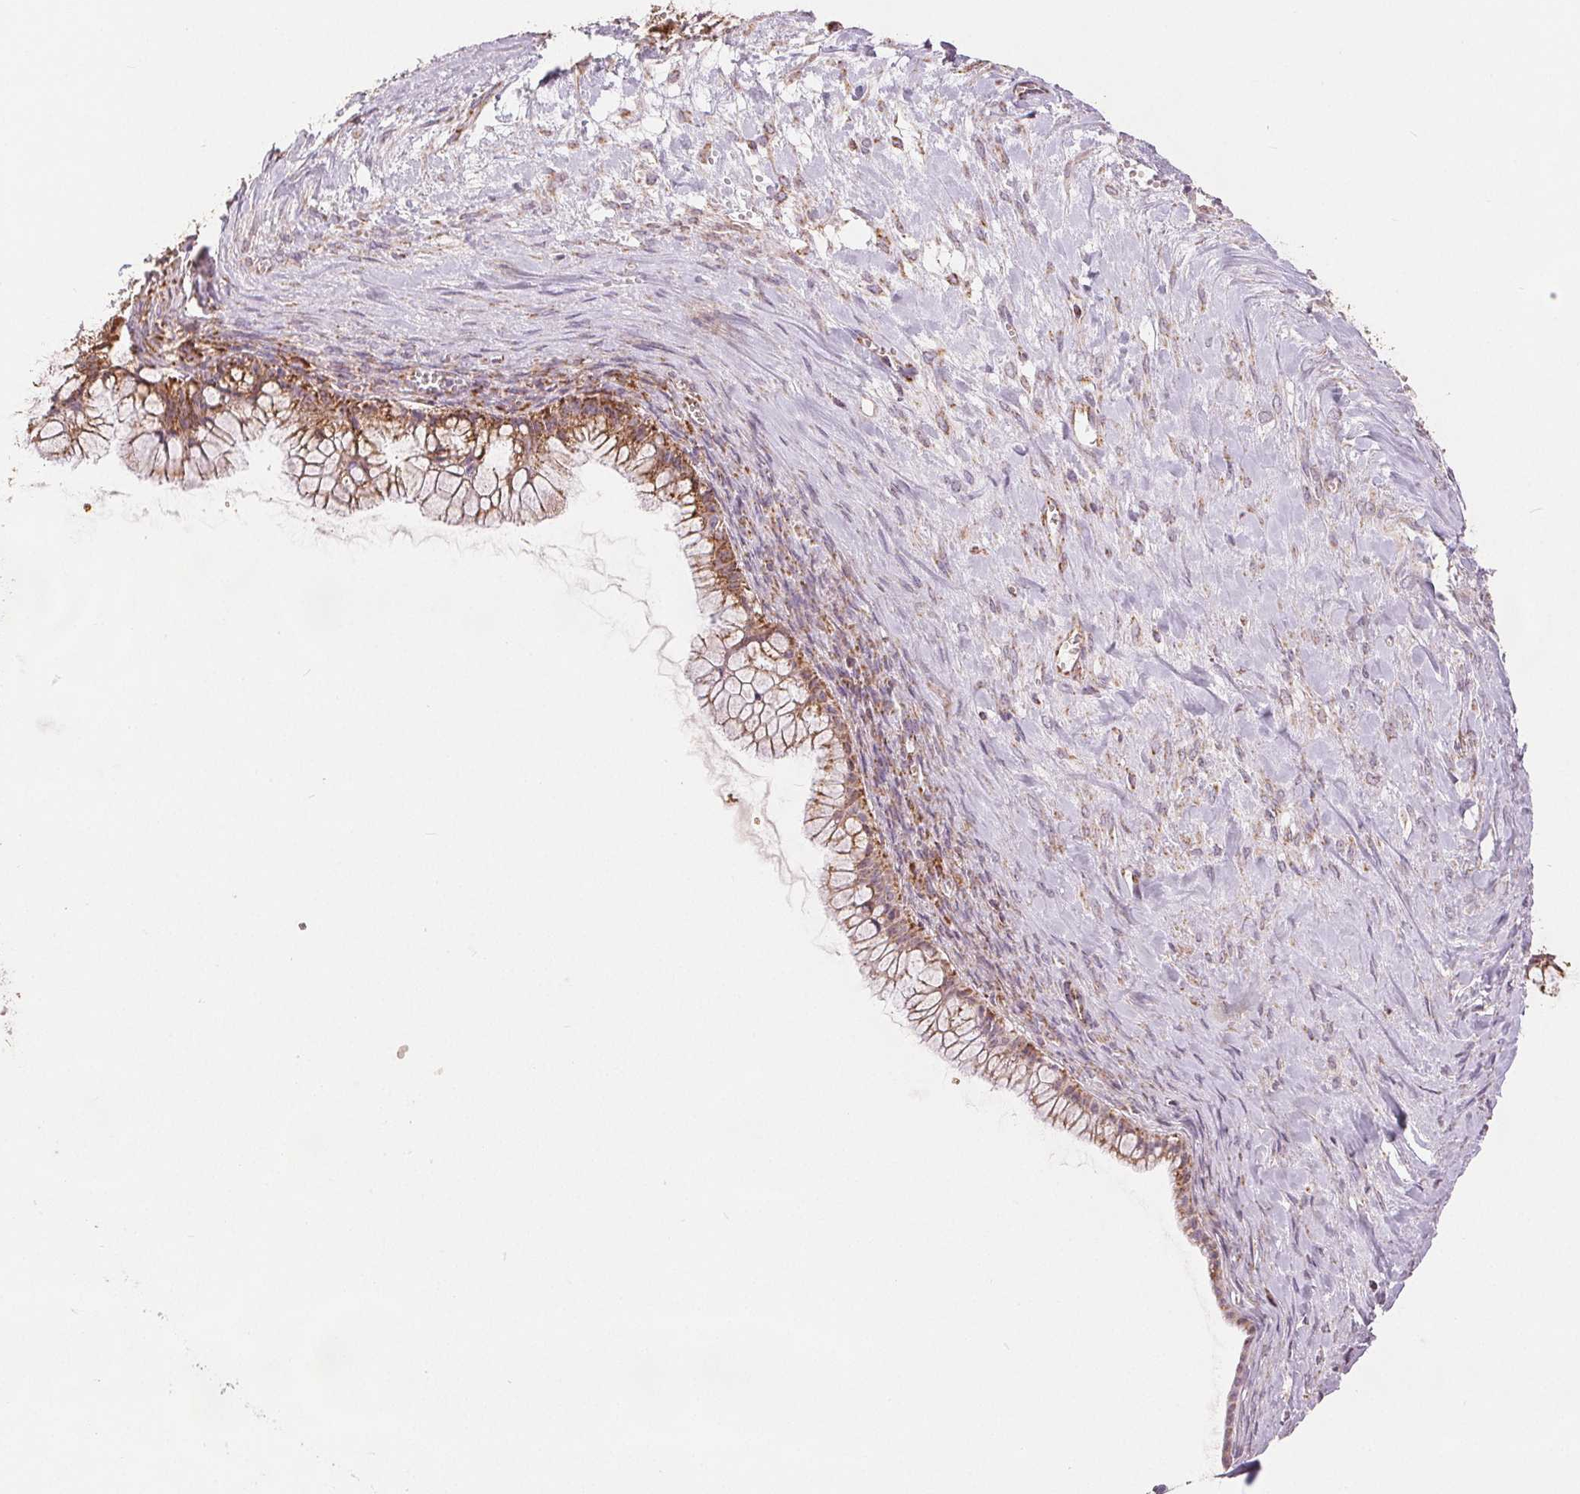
{"staining": {"intensity": "moderate", "quantity": ">75%", "location": "cytoplasmic/membranous"}, "tissue": "ovarian cancer", "cell_type": "Tumor cells", "image_type": "cancer", "snomed": [{"axis": "morphology", "description": "Cystadenocarcinoma, mucinous, NOS"}, {"axis": "topography", "description": "Ovary"}], "caption": "Immunohistochemistry (DAB (3,3'-diaminobenzidine)) staining of mucinous cystadenocarcinoma (ovarian) reveals moderate cytoplasmic/membranous protein expression in approximately >75% of tumor cells. (IHC, brightfield microscopy, high magnification).", "gene": "SDHB", "patient": {"sex": "female", "age": 41}}